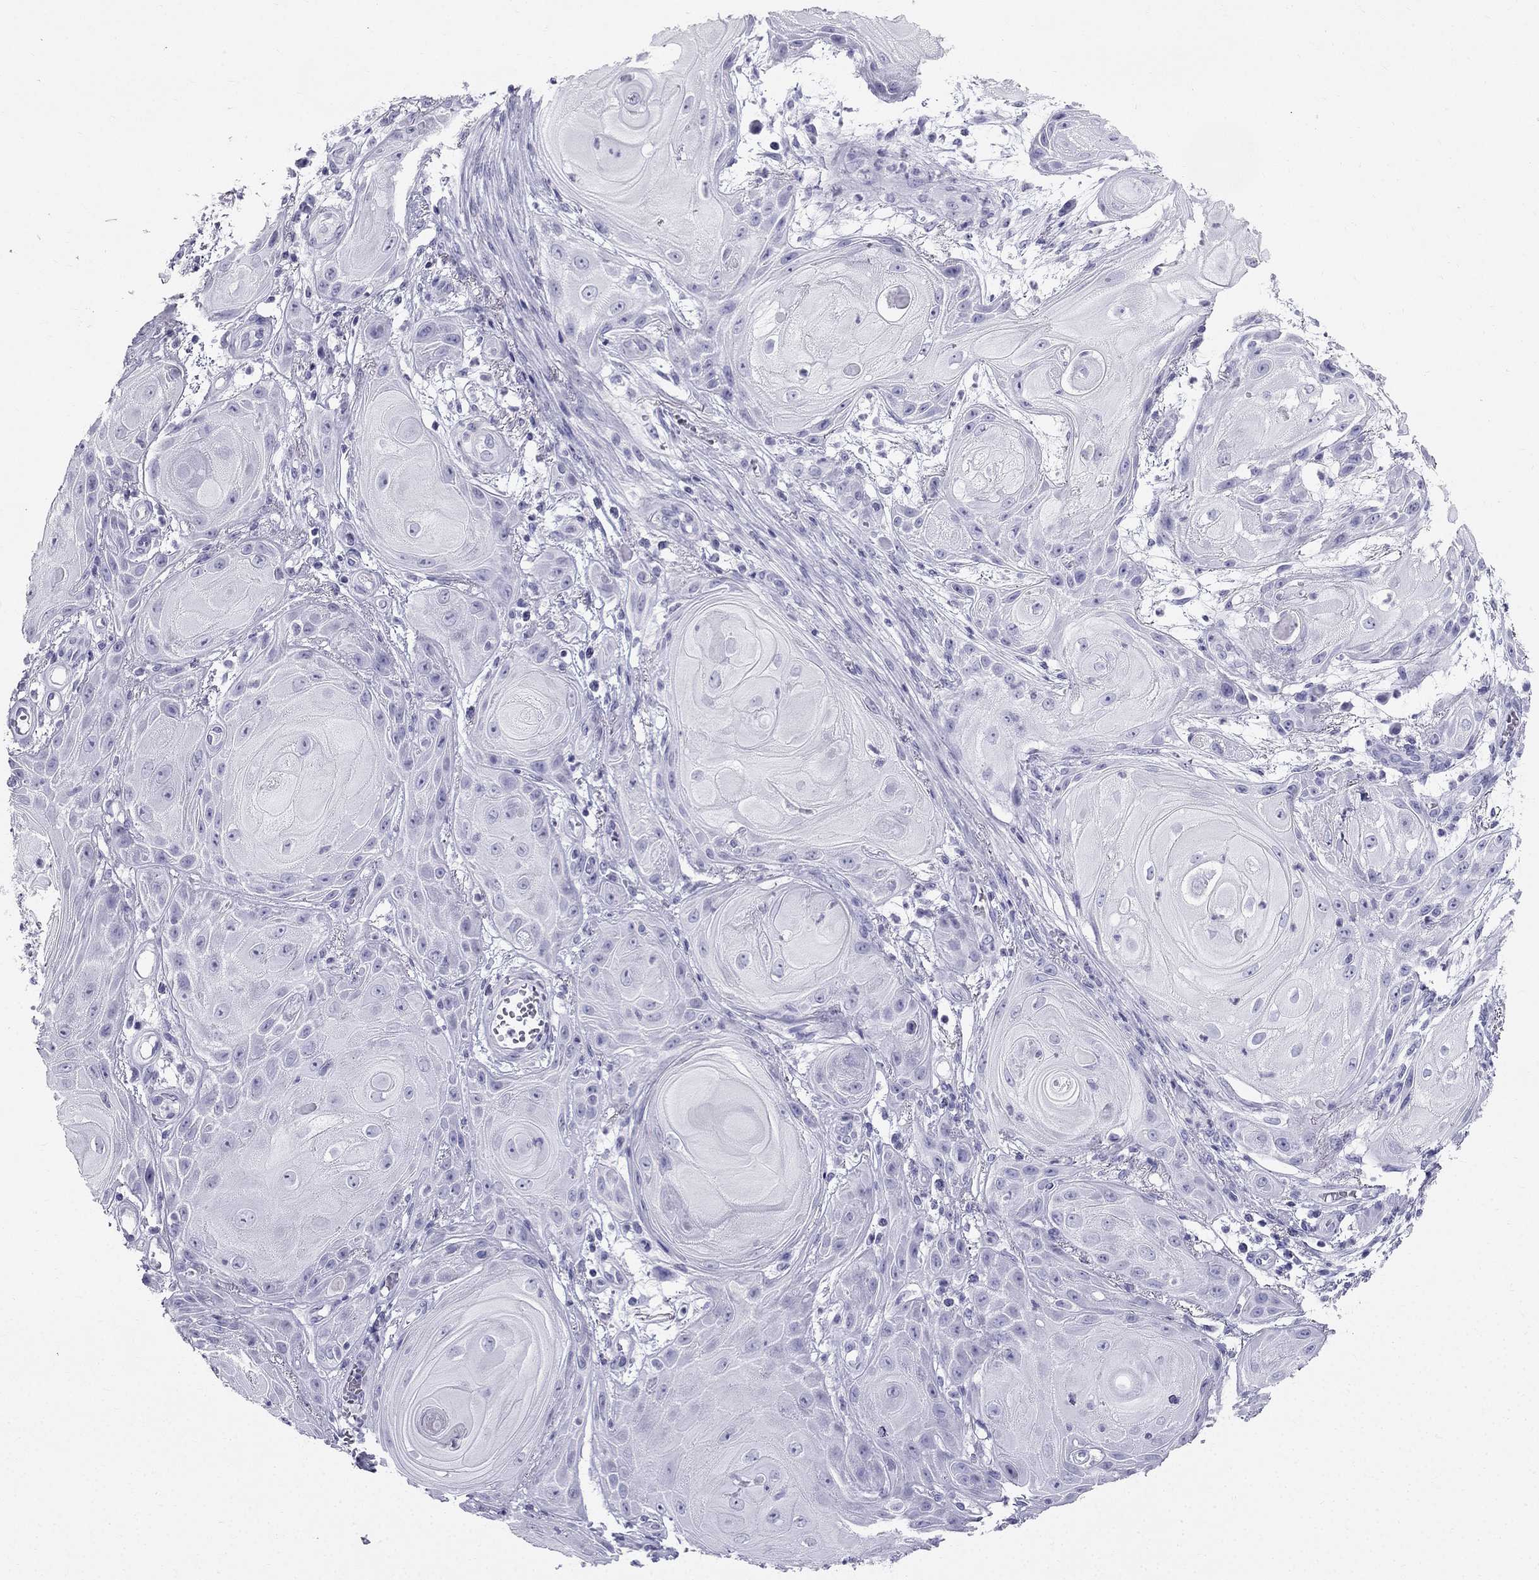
{"staining": {"intensity": "negative", "quantity": "none", "location": "none"}, "tissue": "skin cancer", "cell_type": "Tumor cells", "image_type": "cancer", "snomed": [{"axis": "morphology", "description": "Squamous cell carcinoma, NOS"}, {"axis": "topography", "description": "Skin"}], "caption": "DAB (3,3'-diaminobenzidine) immunohistochemical staining of human squamous cell carcinoma (skin) reveals no significant positivity in tumor cells.", "gene": "TFF3", "patient": {"sex": "male", "age": 62}}